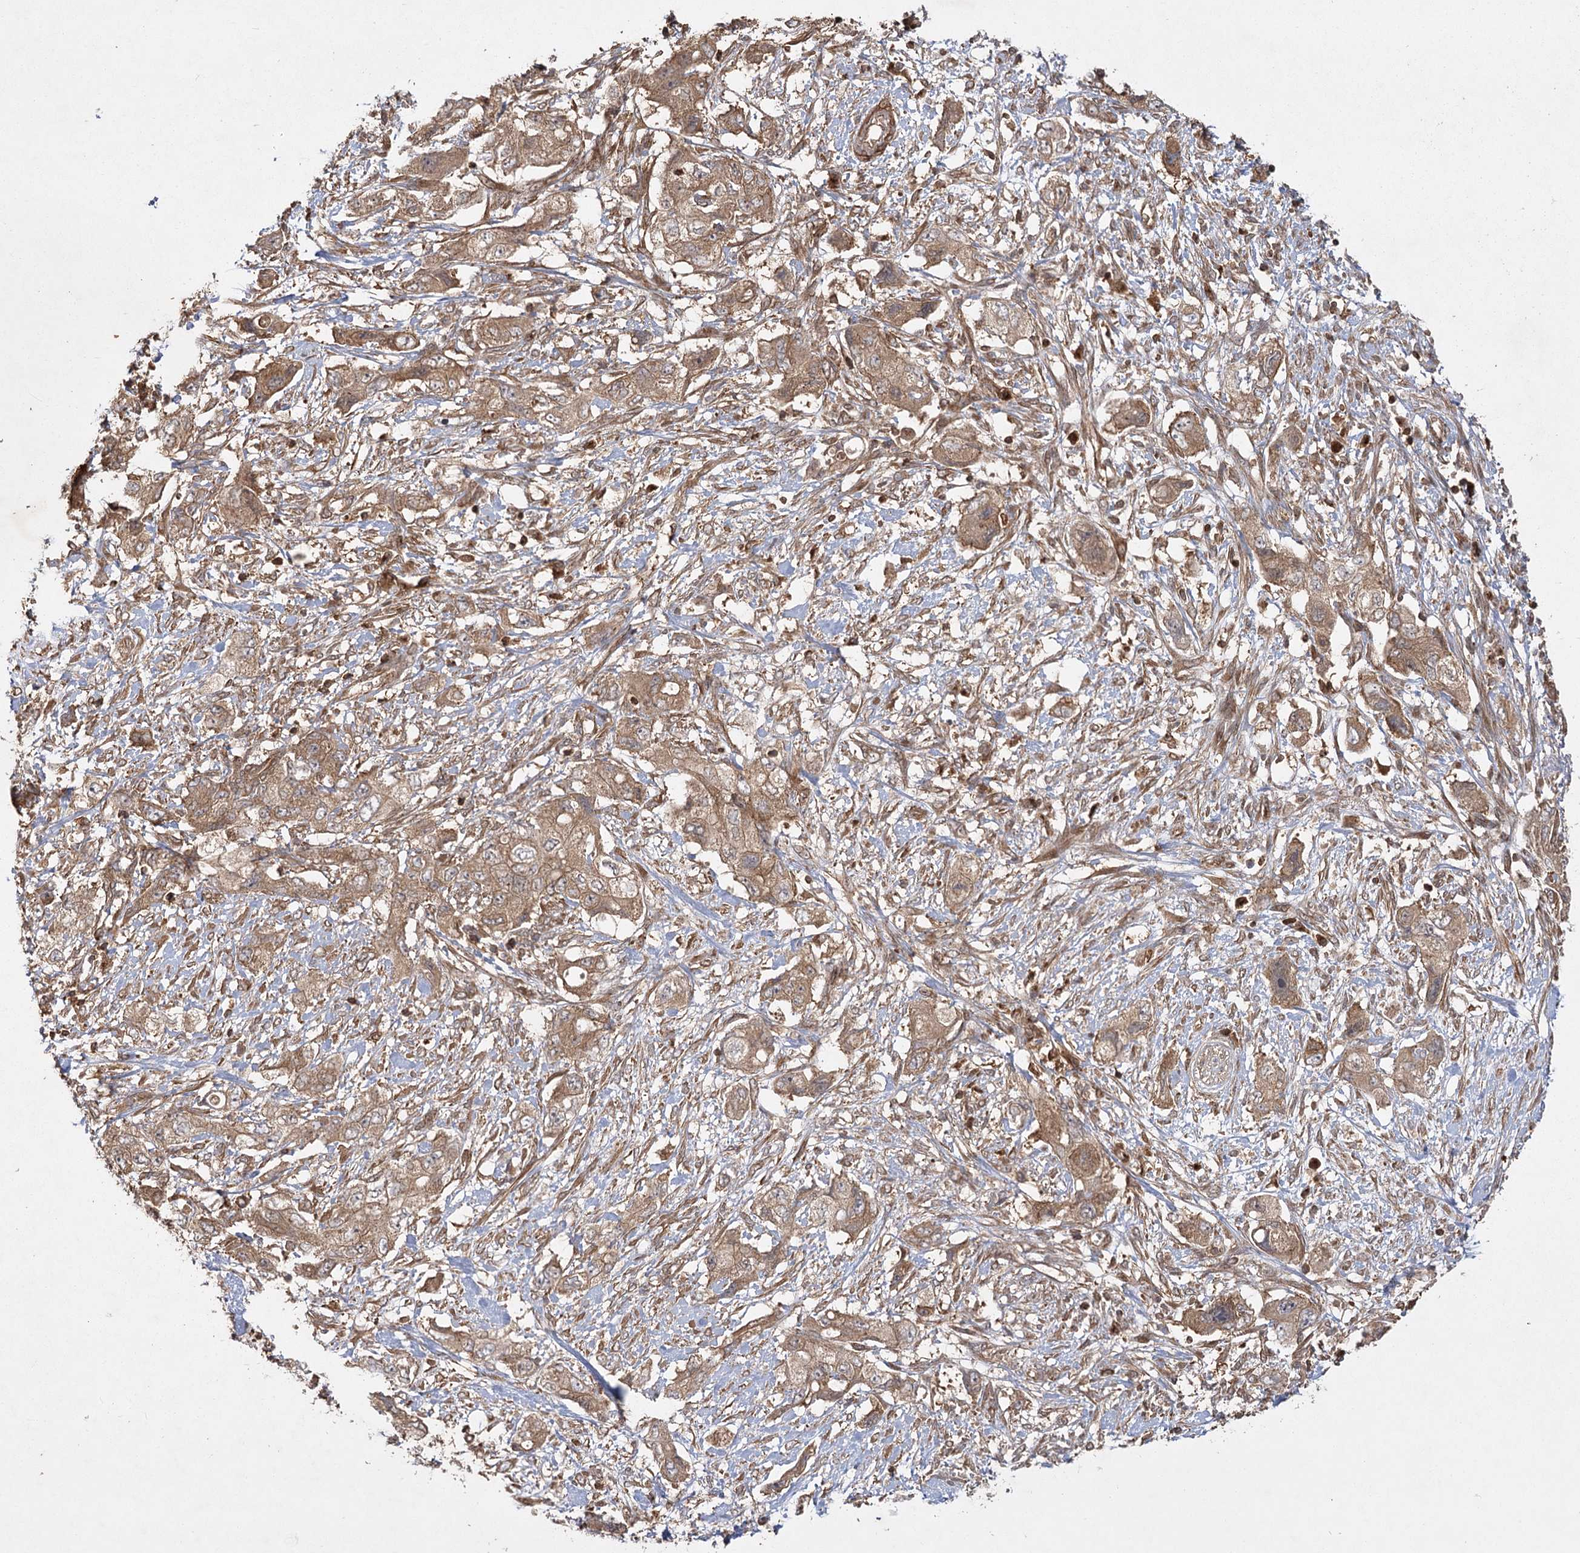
{"staining": {"intensity": "moderate", "quantity": ">75%", "location": "cytoplasmic/membranous"}, "tissue": "pancreatic cancer", "cell_type": "Tumor cells", "image_type": "cancer", "snomed": [{"axis": "morphology", "description": "Adenocarcinoma, NOS"}, {"axis": "topography", "description": "Pancreas"}], "caption": "Pancreatic cancer (adenocarcinoma) tissue exhibits moderate cytoplasmic/membranous expression in approximately >75% of tumor cells (DAB IHC, brown staining for protein, blue staining for nuclei).", "gene": "MDFIC", "patient": {"sex": "female", "age": 73}}